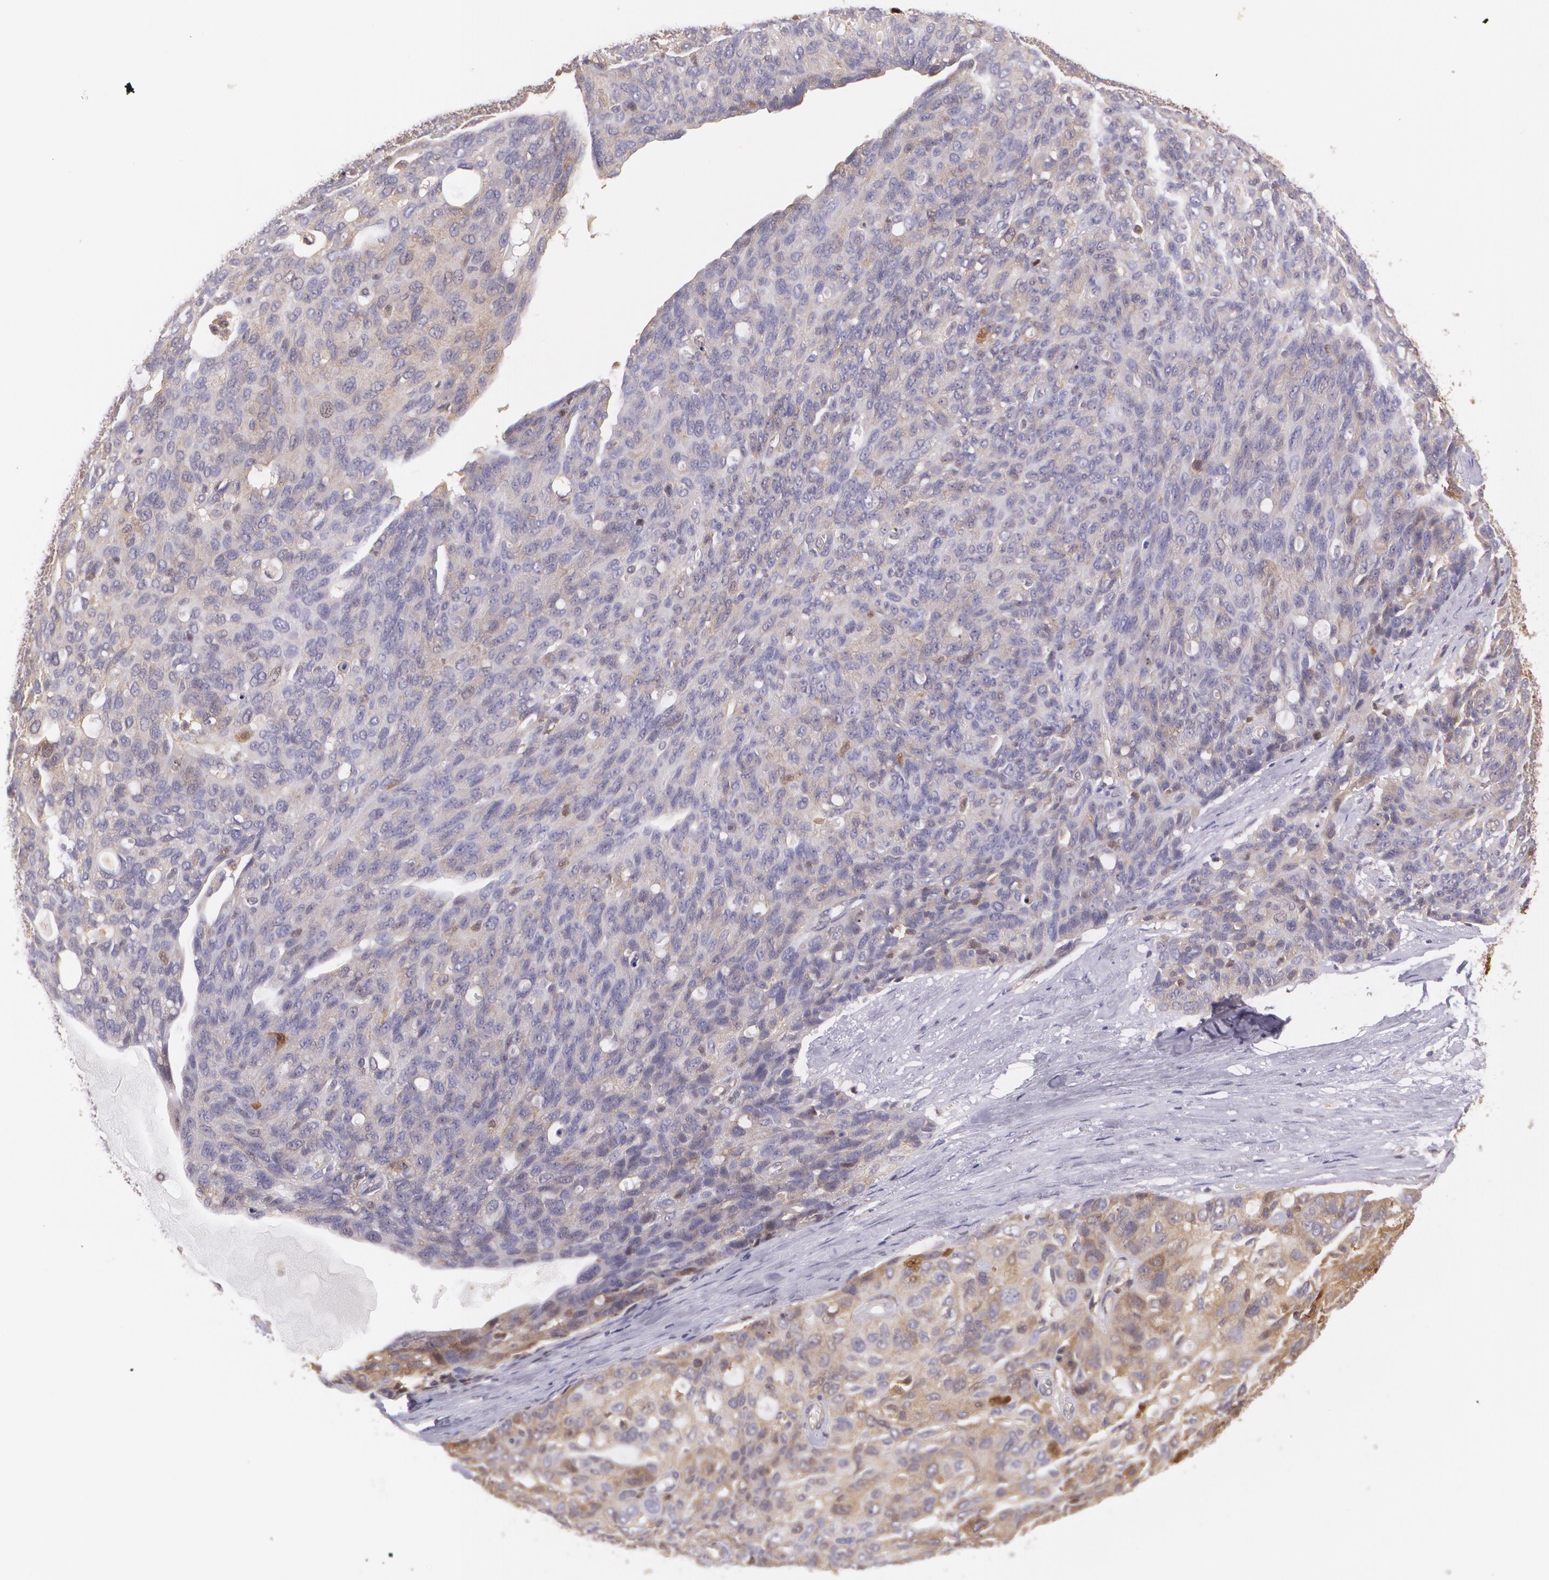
{"staining": {"intensity": "weak", "quantity": "25%-75%", "location": "cytoplasmic/membranous"}, "tissue": "ovarian cancer", "cell_type": "Tumor cells", "image_type": "cancer", "snomed": [{"axis": "morphology", "description": "Carcinoma, endometroid"}, {"axis": "topography", "description": "Ovary"}], "caption": "Immunohistochemical staining of human endometroid carcinoma (ovarian) displays low levels of weak cytoplasmic/membranous expression in approximately 25%-75% of tumor cells. The protein of interest is shown in brown color, while the nuclei are stained blue.", "gene": "HSPH1", "patient": {"sex": "female", "age": 60}}